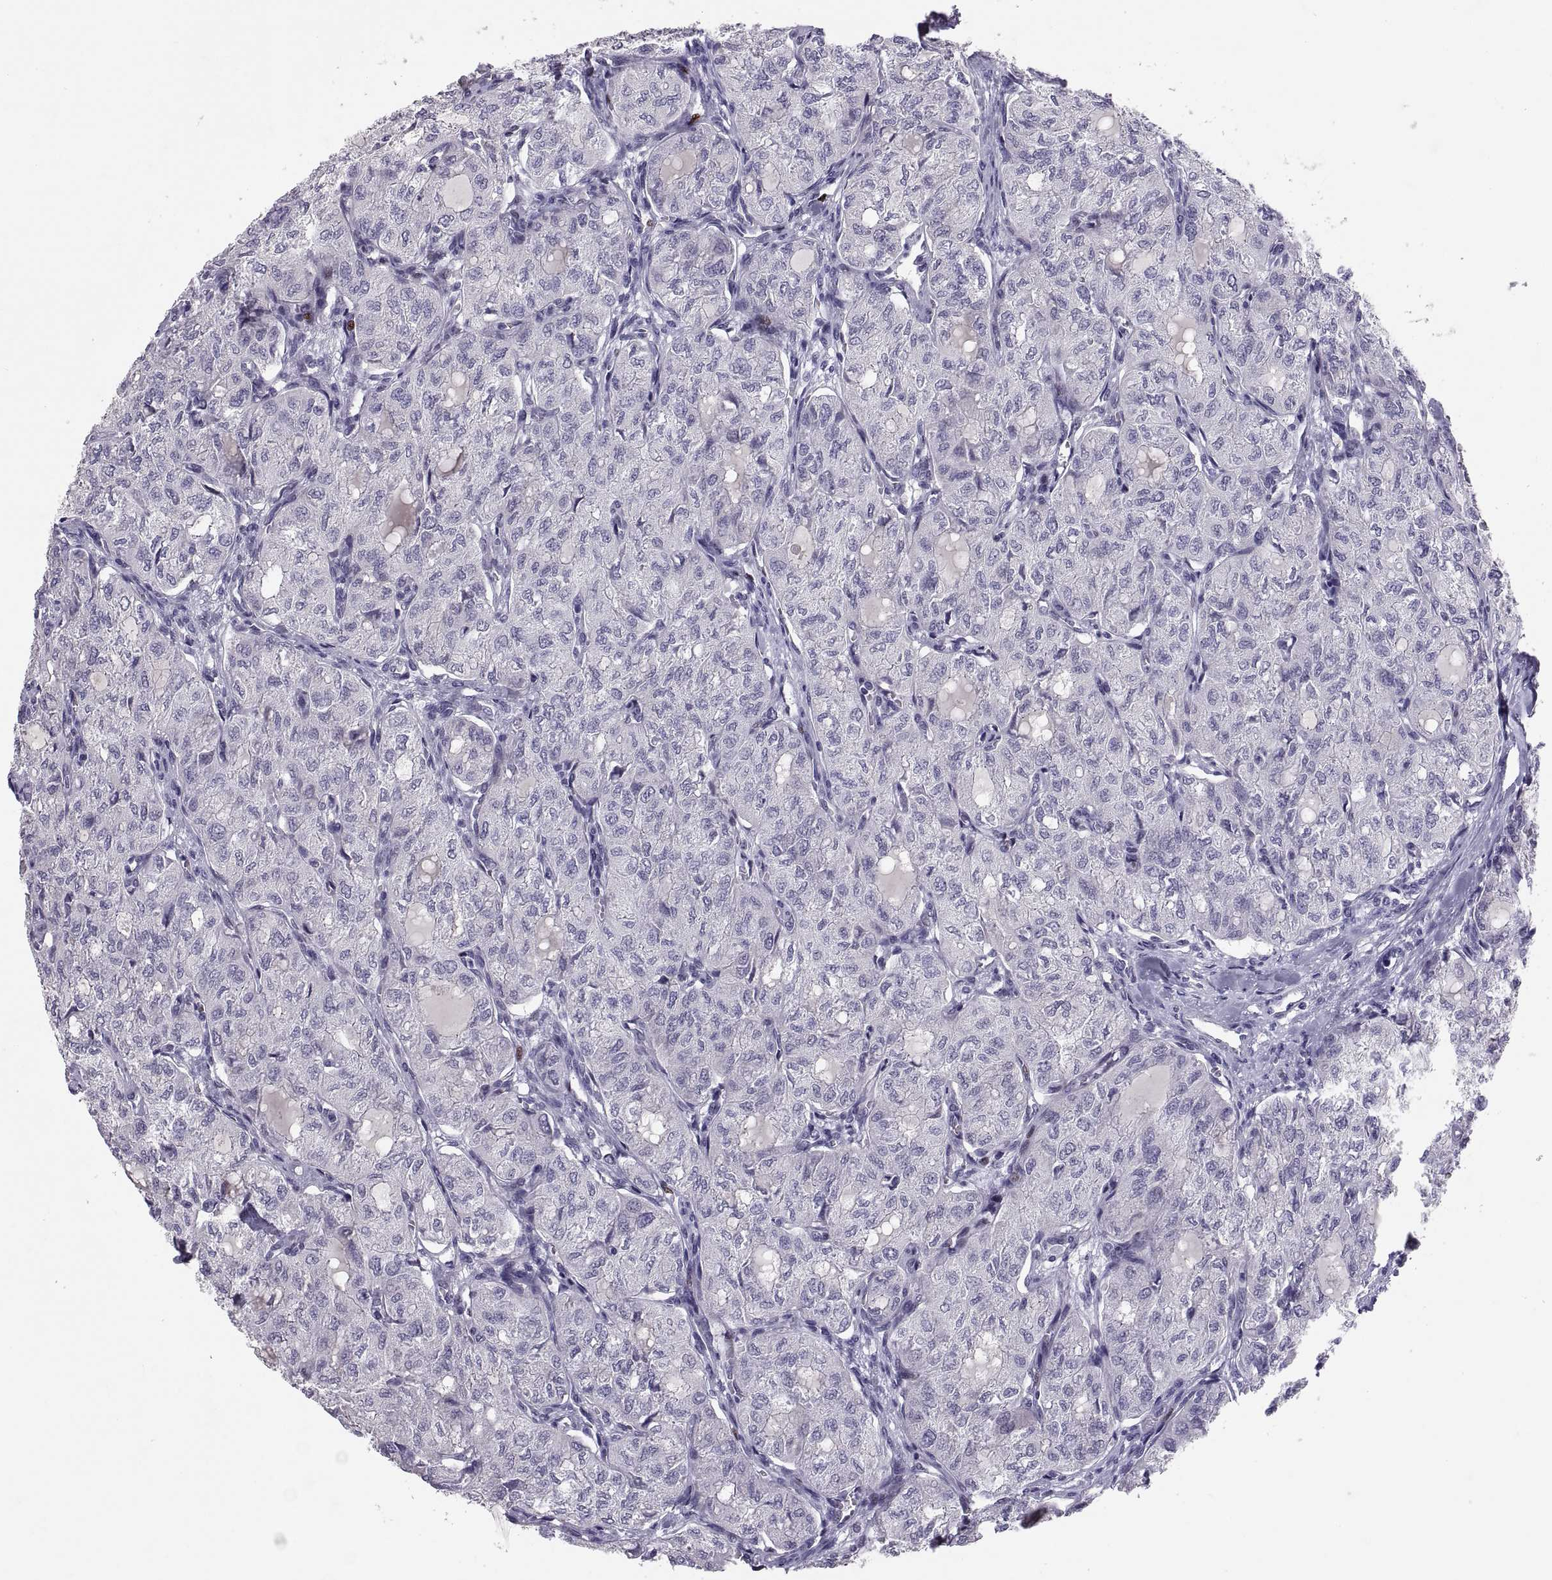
{"staining": {"intensity": "negative", "quantity": "none", "location": "none"}, "tissue": "thyroid cancer", "cell_type": "Tumor cells", "image_type": "cancer", "snomed": [{"axis": "morphology", "description": "Follicular adenoma carcinoma, NOS"}, {"axis": "topography", "description": "Thyroid gland"}], "caption": "Thyroid cancer was stained to show a protein in brown. There is no significant staining in tumor cells. (DAB IHC with hematoxylin counter stain).", "gene": "PTN", "patient": {"sex": "male", "age": 75}}